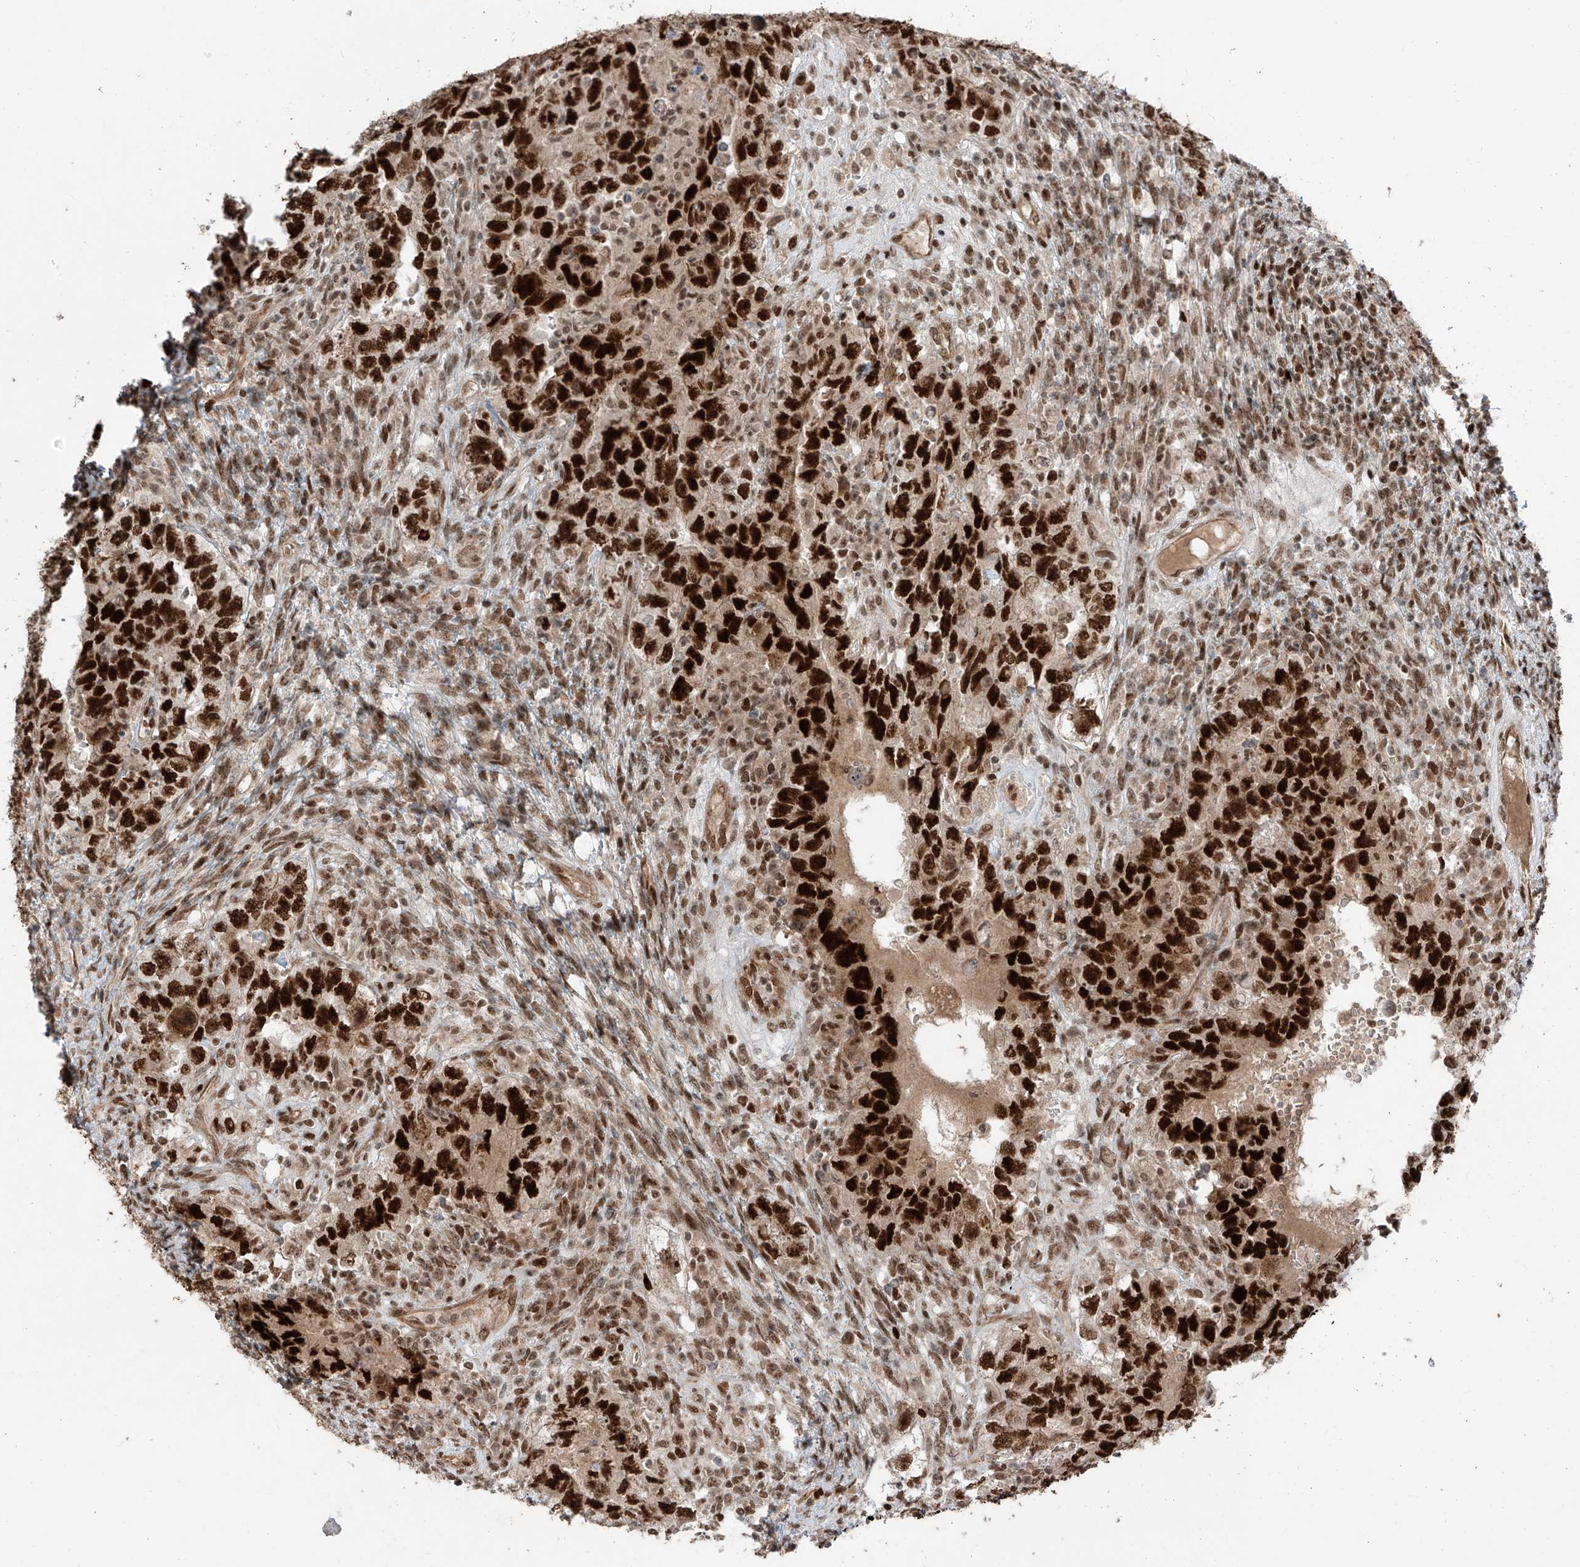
{"staining": {"intensity": "strong", "quantity": ">75%", "location": "nuclear"}, "tissue": "testis cancer", "cell_type": "Tumor cells", "image_type": "cancer", "snomed": [{"axis": "morphology", "description": "Carcinoma, Embryonal, NOS"}, {"axis": "topography", "description": "Testis"}], "caption": "Embryonal carcinoma (testis) tissue displays strong nuclear staining in approximately >75% of tumor cells, visualized by immunohistochemistry. (DAB (3,3'-diaminobenzidine) = brown stain, brightfield microscopy at high magnification).", "gene": "ARHGEF3", "patient": {"sex": "male", "age": 26}}